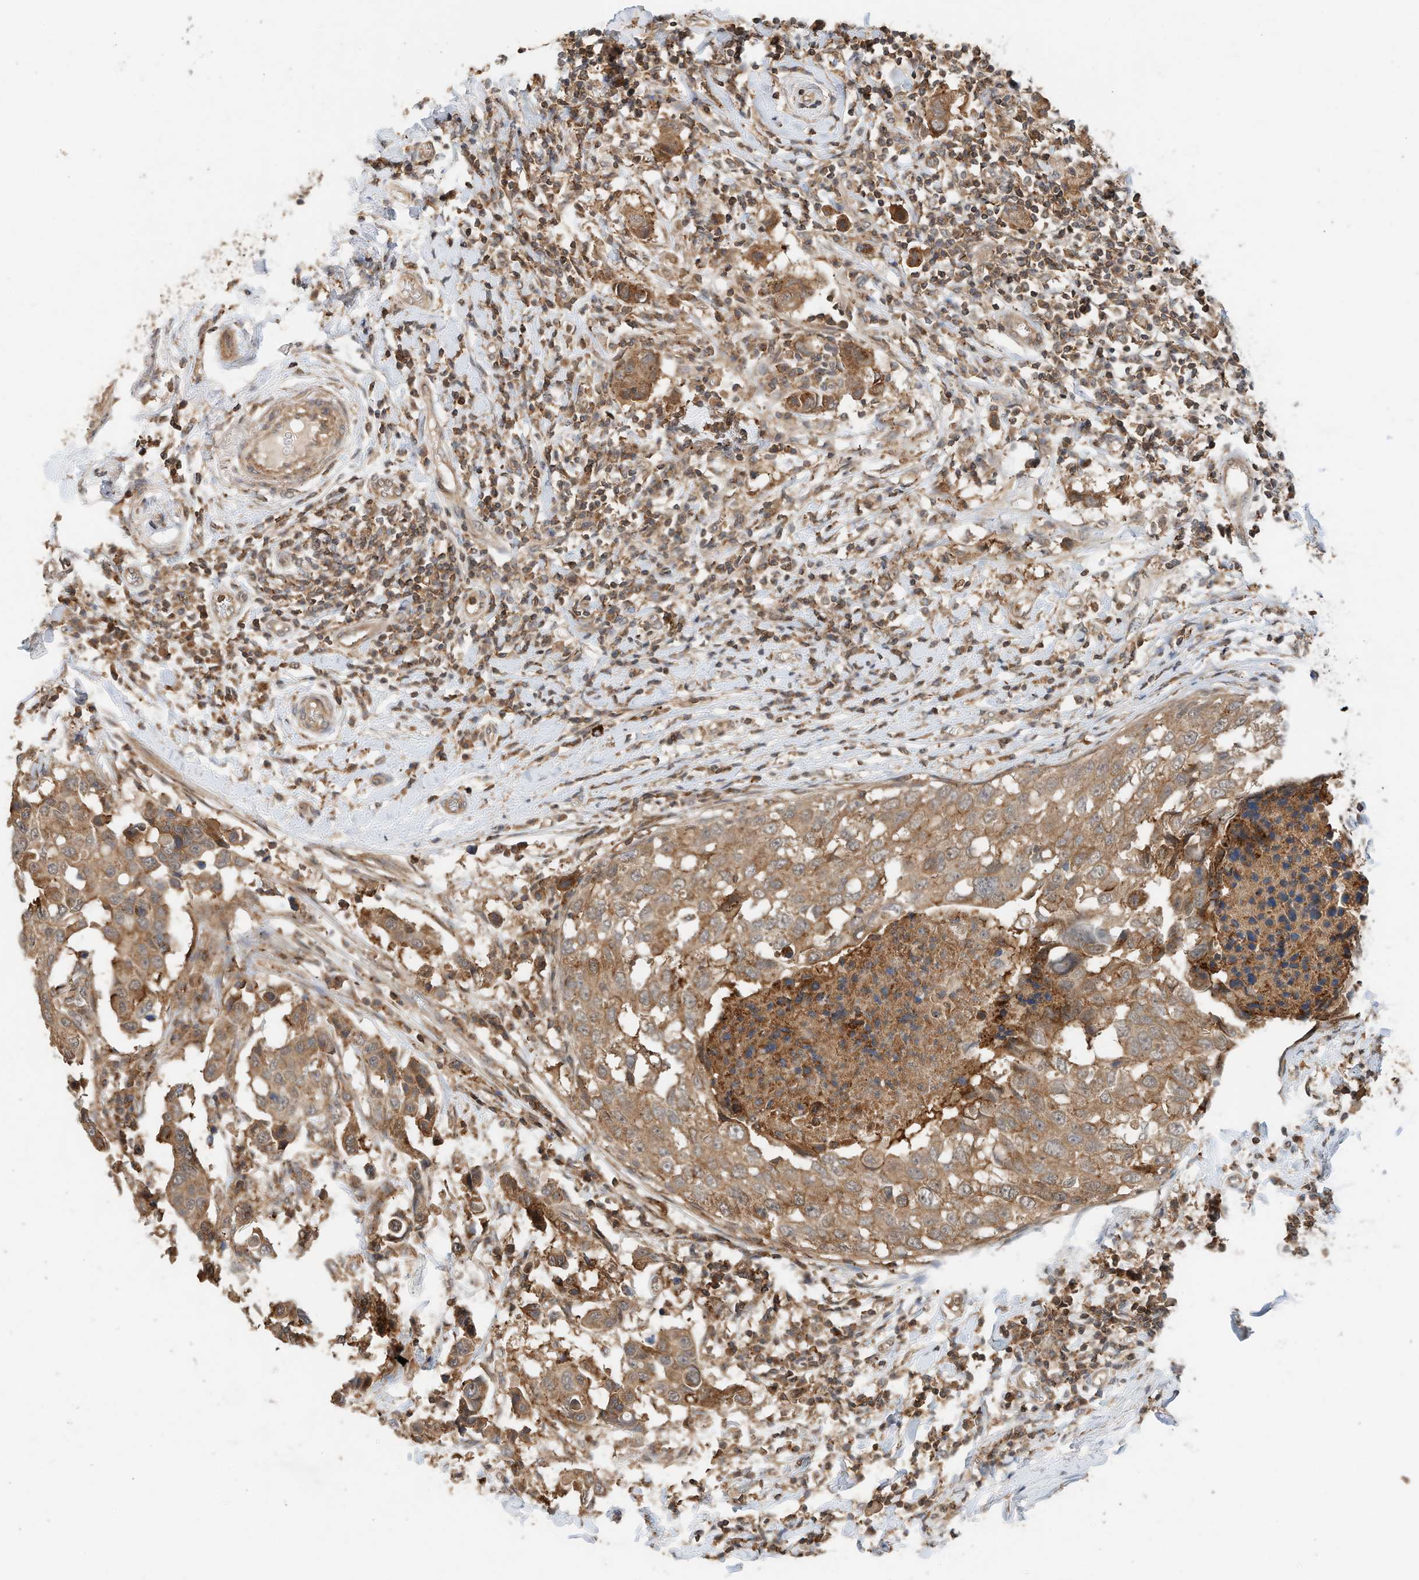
{"staining": {"intensity": "moderate", "quantity": ">75%", "location": "cytoplasmic/membranous"}, "tissue": "breast cancer", "cell_type": "Tumor cells", "image_type": "cancer", "snomed": [{"axis": "morphology", "description": "Duct carcinoma"}, {"axis": "topography", "description": "Breast"}], "caption": "Immunohistochemical staining of human intraductal carcinoma (breast) shows medium levels of moderate cytoplasmic/membranous protein staining in approximately >75% of tumor cells. Nuclei are stained in blue.", "gene": "CPAMD8", "patient": {"sex": "female", "age": 27}}